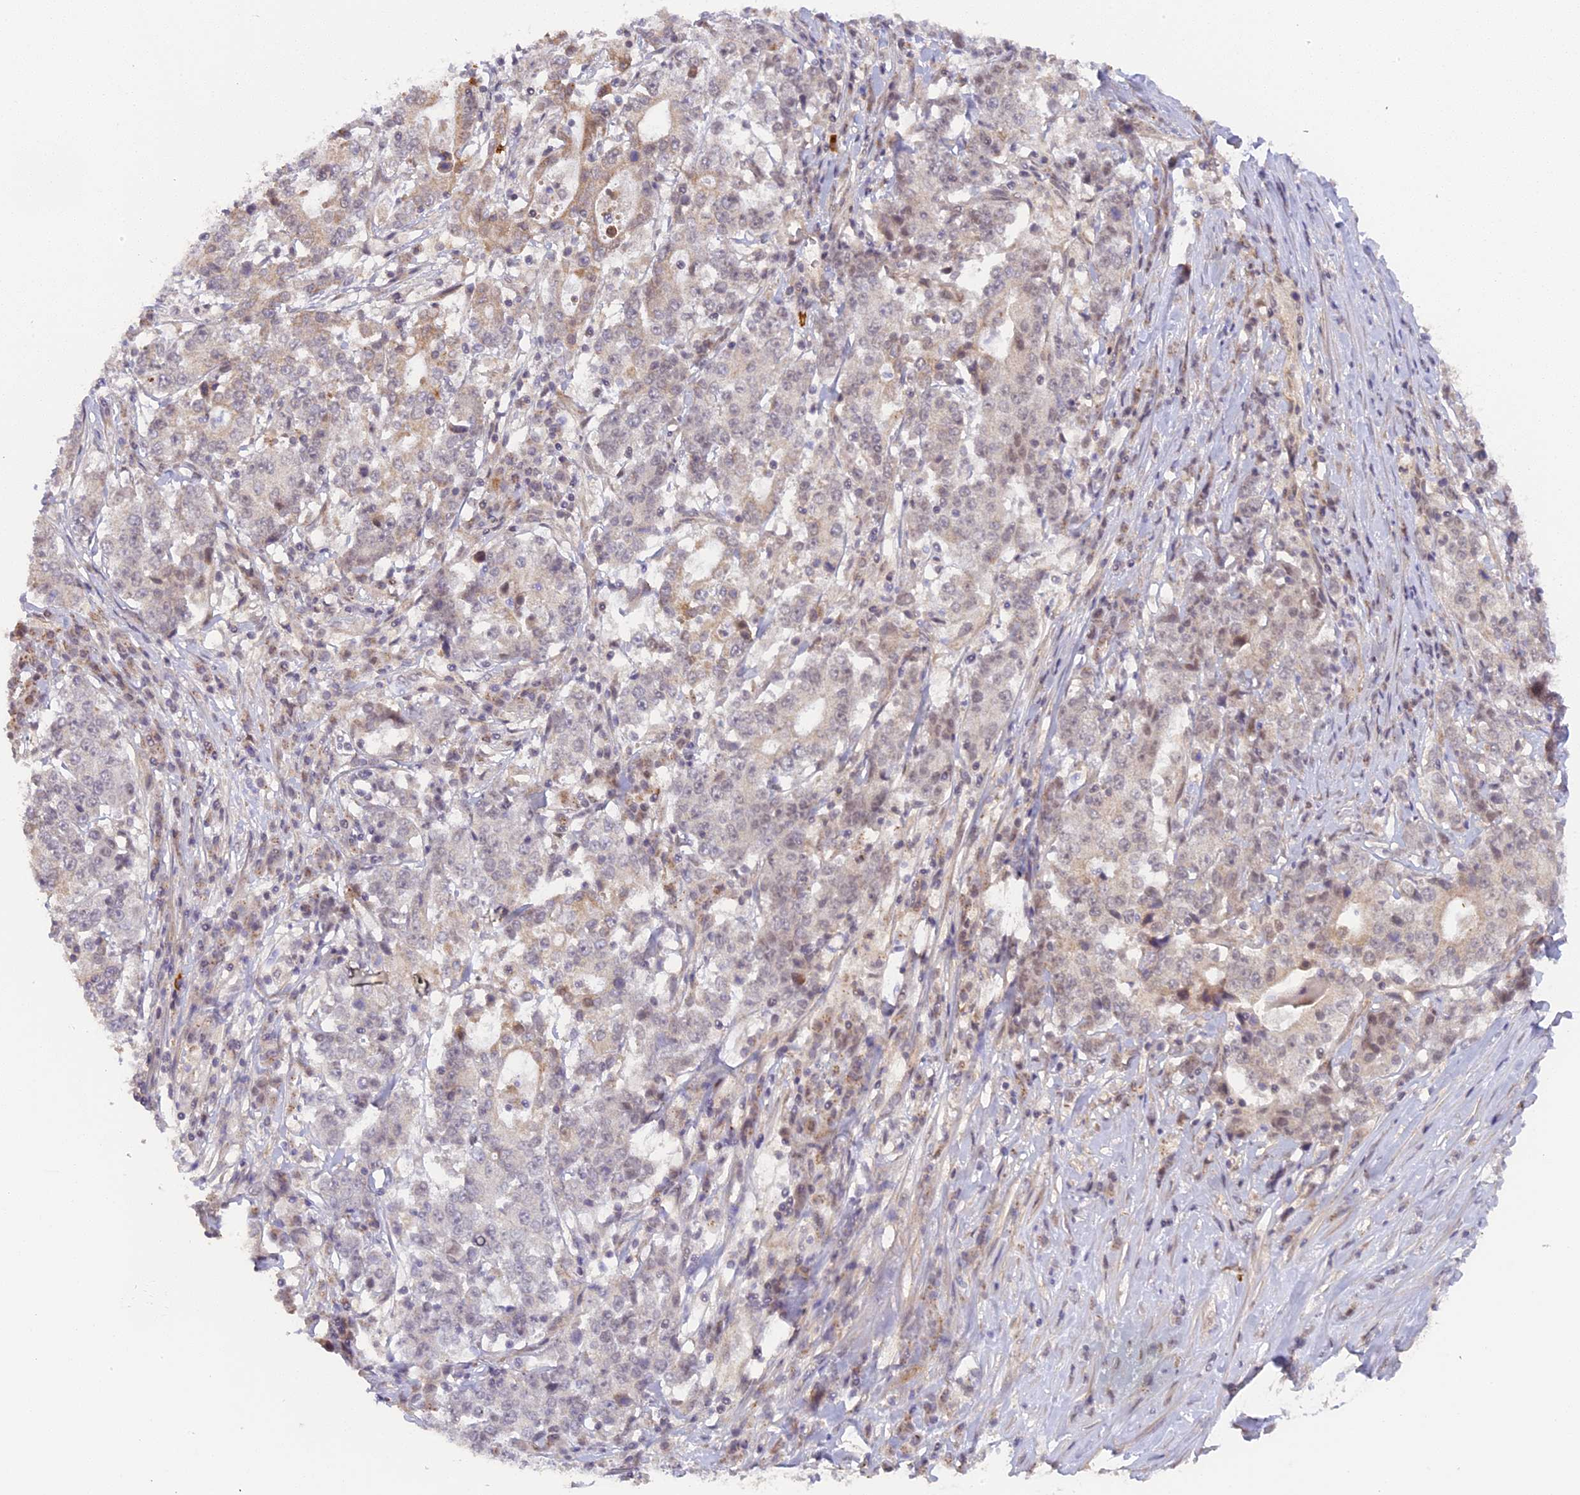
{"staining": {"intensity": "negative", "quantity": "none", "location": "none"}, "tissue": "stomach cancer", "cell_type": "Tumor cells", "image_type": "cancer", "snomed": [{"axis": "morphology", "description": "Adenocarcinoma, NOS"}, {"axis": "topography", "description": "Stomach"}], "caption": "Immunohistochemistry photomicrograph of human stomach cancer stained for a protein (brown), which reveals no staining in tumor cells.", "gene": "MYBL2", "patient": {"sex": "male", "age": 59}}